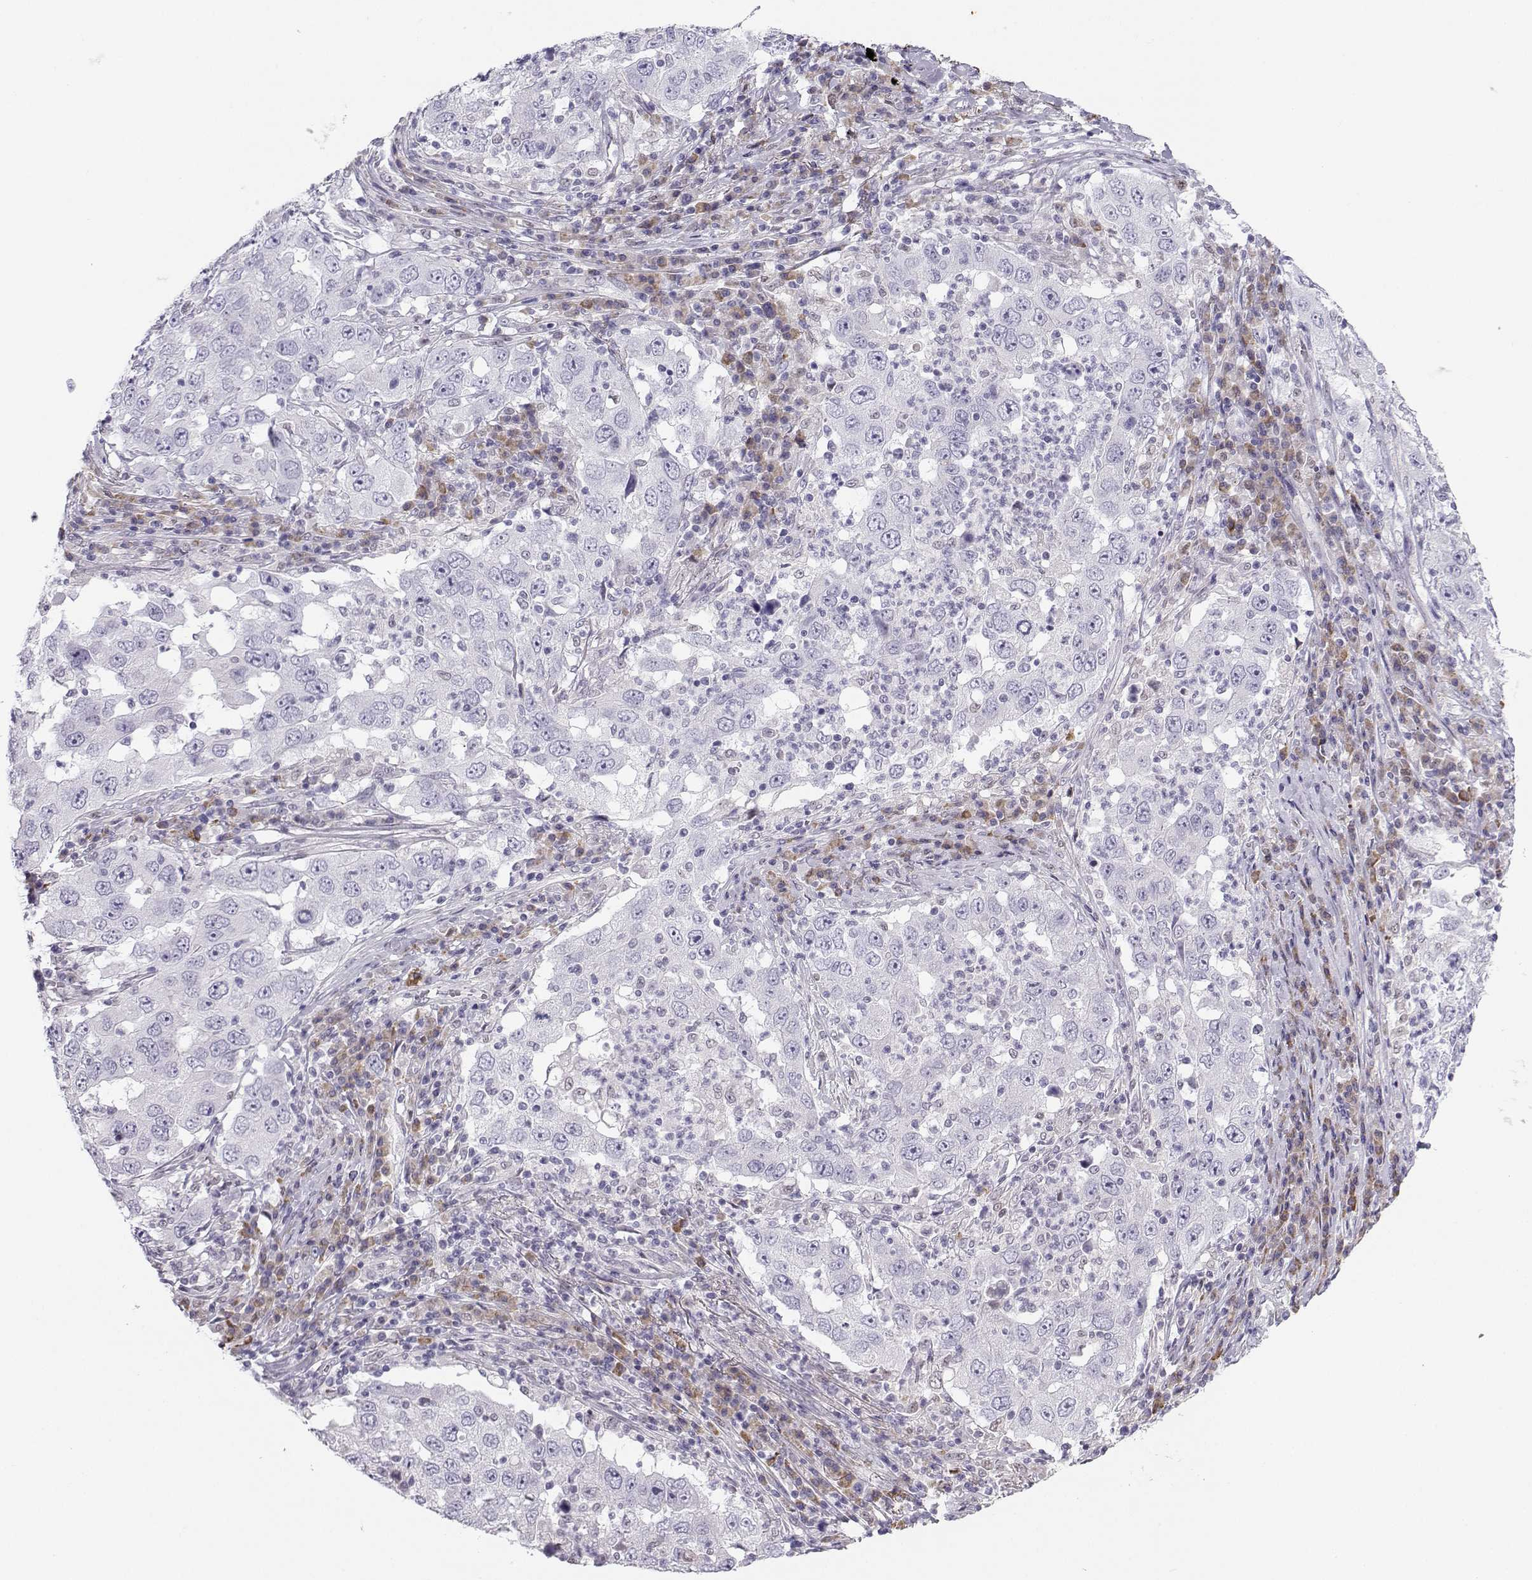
{"staining": {"intensity": "negative", "quantity": "none", "location": "none"}, "tissue": "lung cancer", "cell_type": "Tumor cells", "image_type": "cancer", "snomed": [{"axis": "morphology", "description": "Adenocarcinoma, NOS"}, {"axis": "topography", "description": "Lung"}], "caption": "IHC of human lung adenocarcinoma exhibits no expression in tumor cells.", "gene": "DCLK3", "patient": {"sex": "male", "age": 73}}